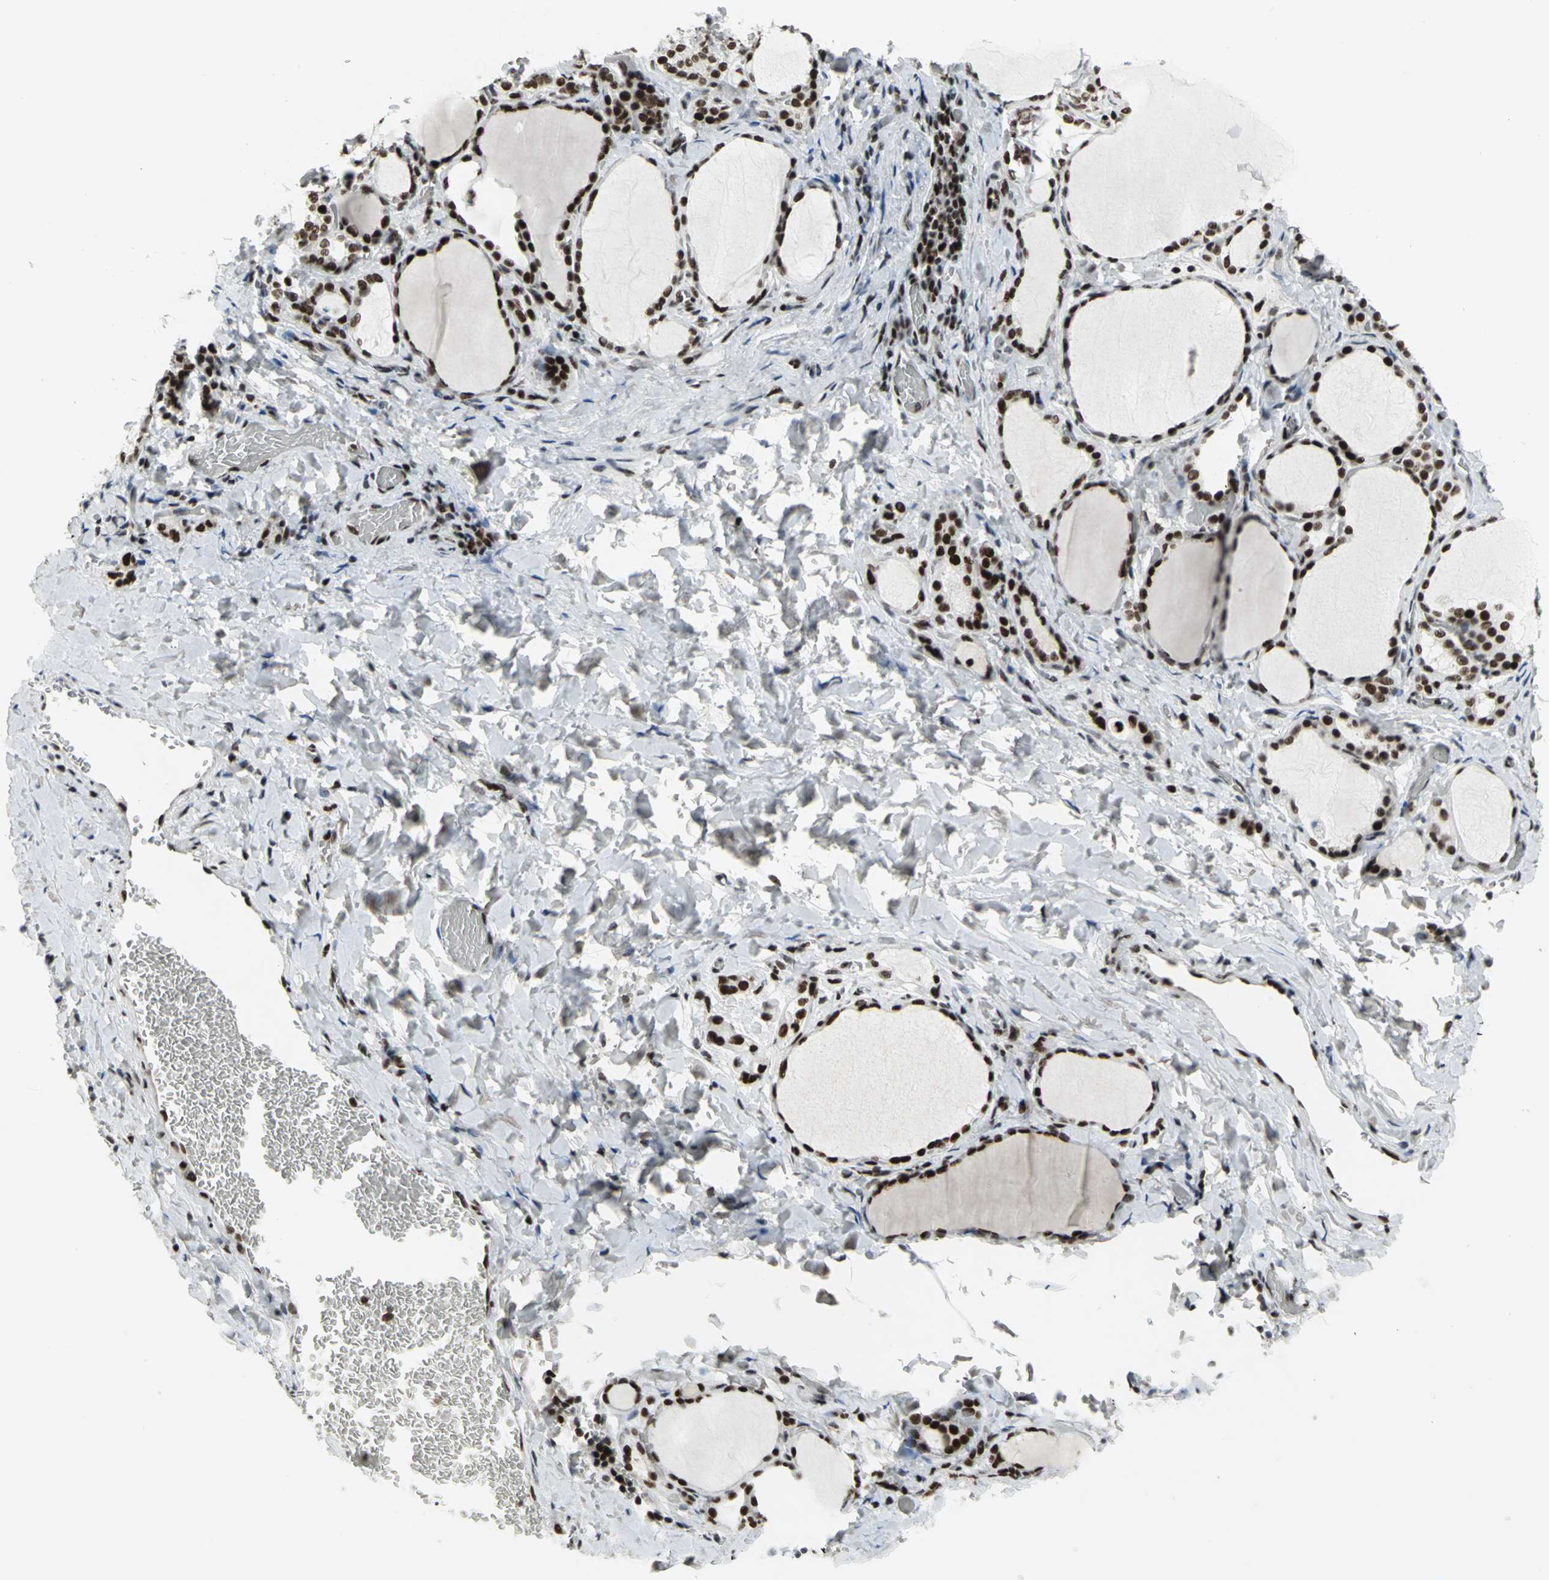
{"staining": {"intensity": "strong", "quantity": ">75%", "location": "nuclear"}, "tissue": "thyroid gland", "cell_type": "Glandular cells", "image_type": "normal", "snomed": [{"axis": "morphology", "description": "Normal tissue, NOS"}, {"axis": "morphology", "description": "Papillary adenocarcinoma, NOS"}, {"axis": "topography", "description": "Thyroid gland"}], "caption": "This histopathology image displays benign thyroid gland stained with immunohistochemistry (IHC) to label a protein in brown. The nuclear of glandular cells show strong positivity for the protein. Nuclei are counter-stained blue.", "gene": "SMARCA4", "patient": {"sex": "female", "age": 30}}